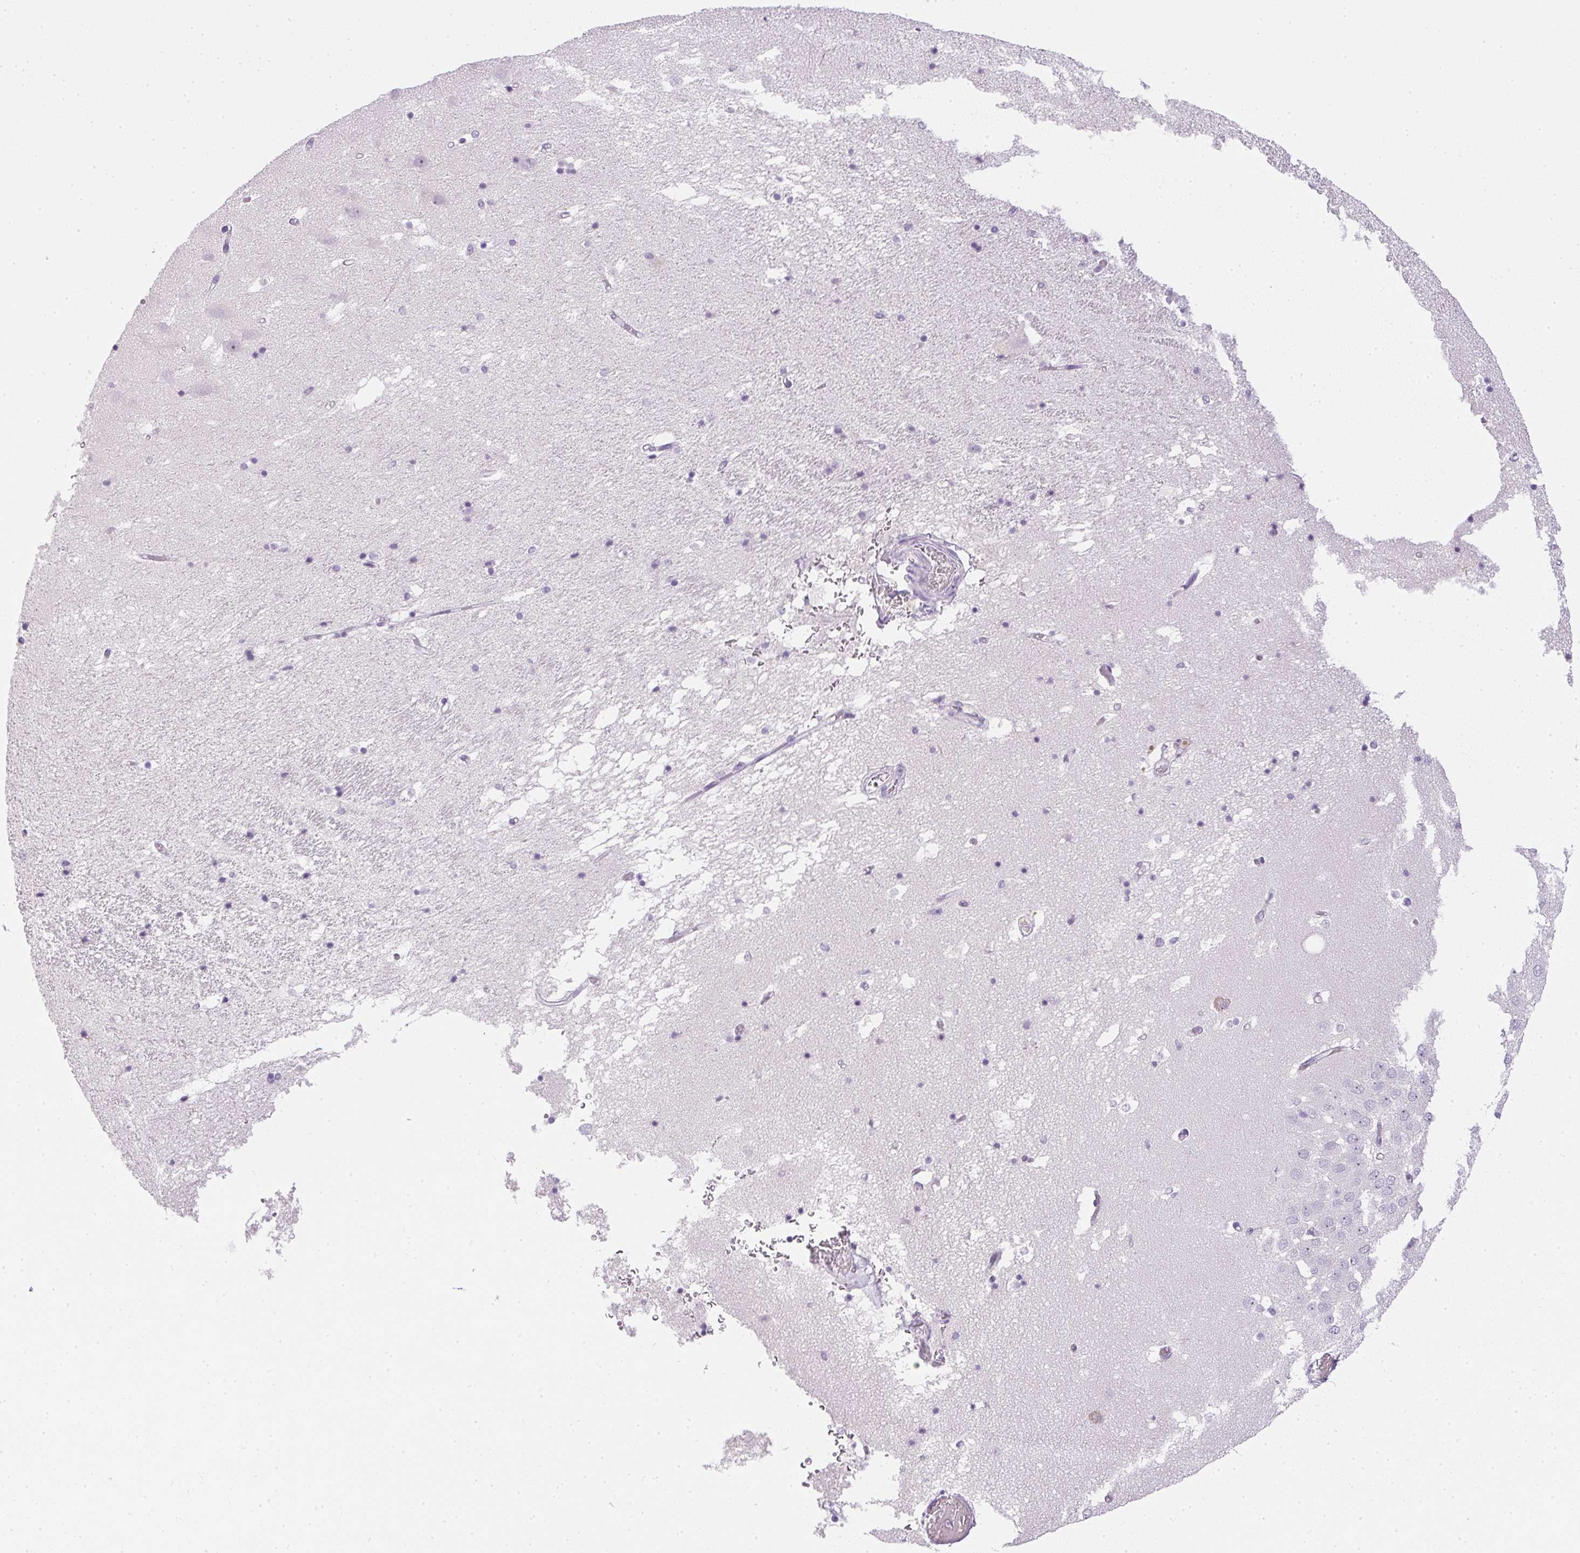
{"staining": {"intensity": "negative", "quantity": "none", "location": "none"}, "tissue": "hippocampus", "cell_type": "Glial cells", "image_type": "normal", "snomed": [{"axis": "morphology", "description": "Normal tissue, NOS"}, {"axis": "topography", "description": "Hippocampus"}], "caption": "High power microscopy micrograph of an immunohistochemistry histopathology image of normal hippocampus, revealing no significant staining in glial cells. Nuclei are stained in blue.", "gene": "PPY", "patient": {"sex": "male", "age": 58}}